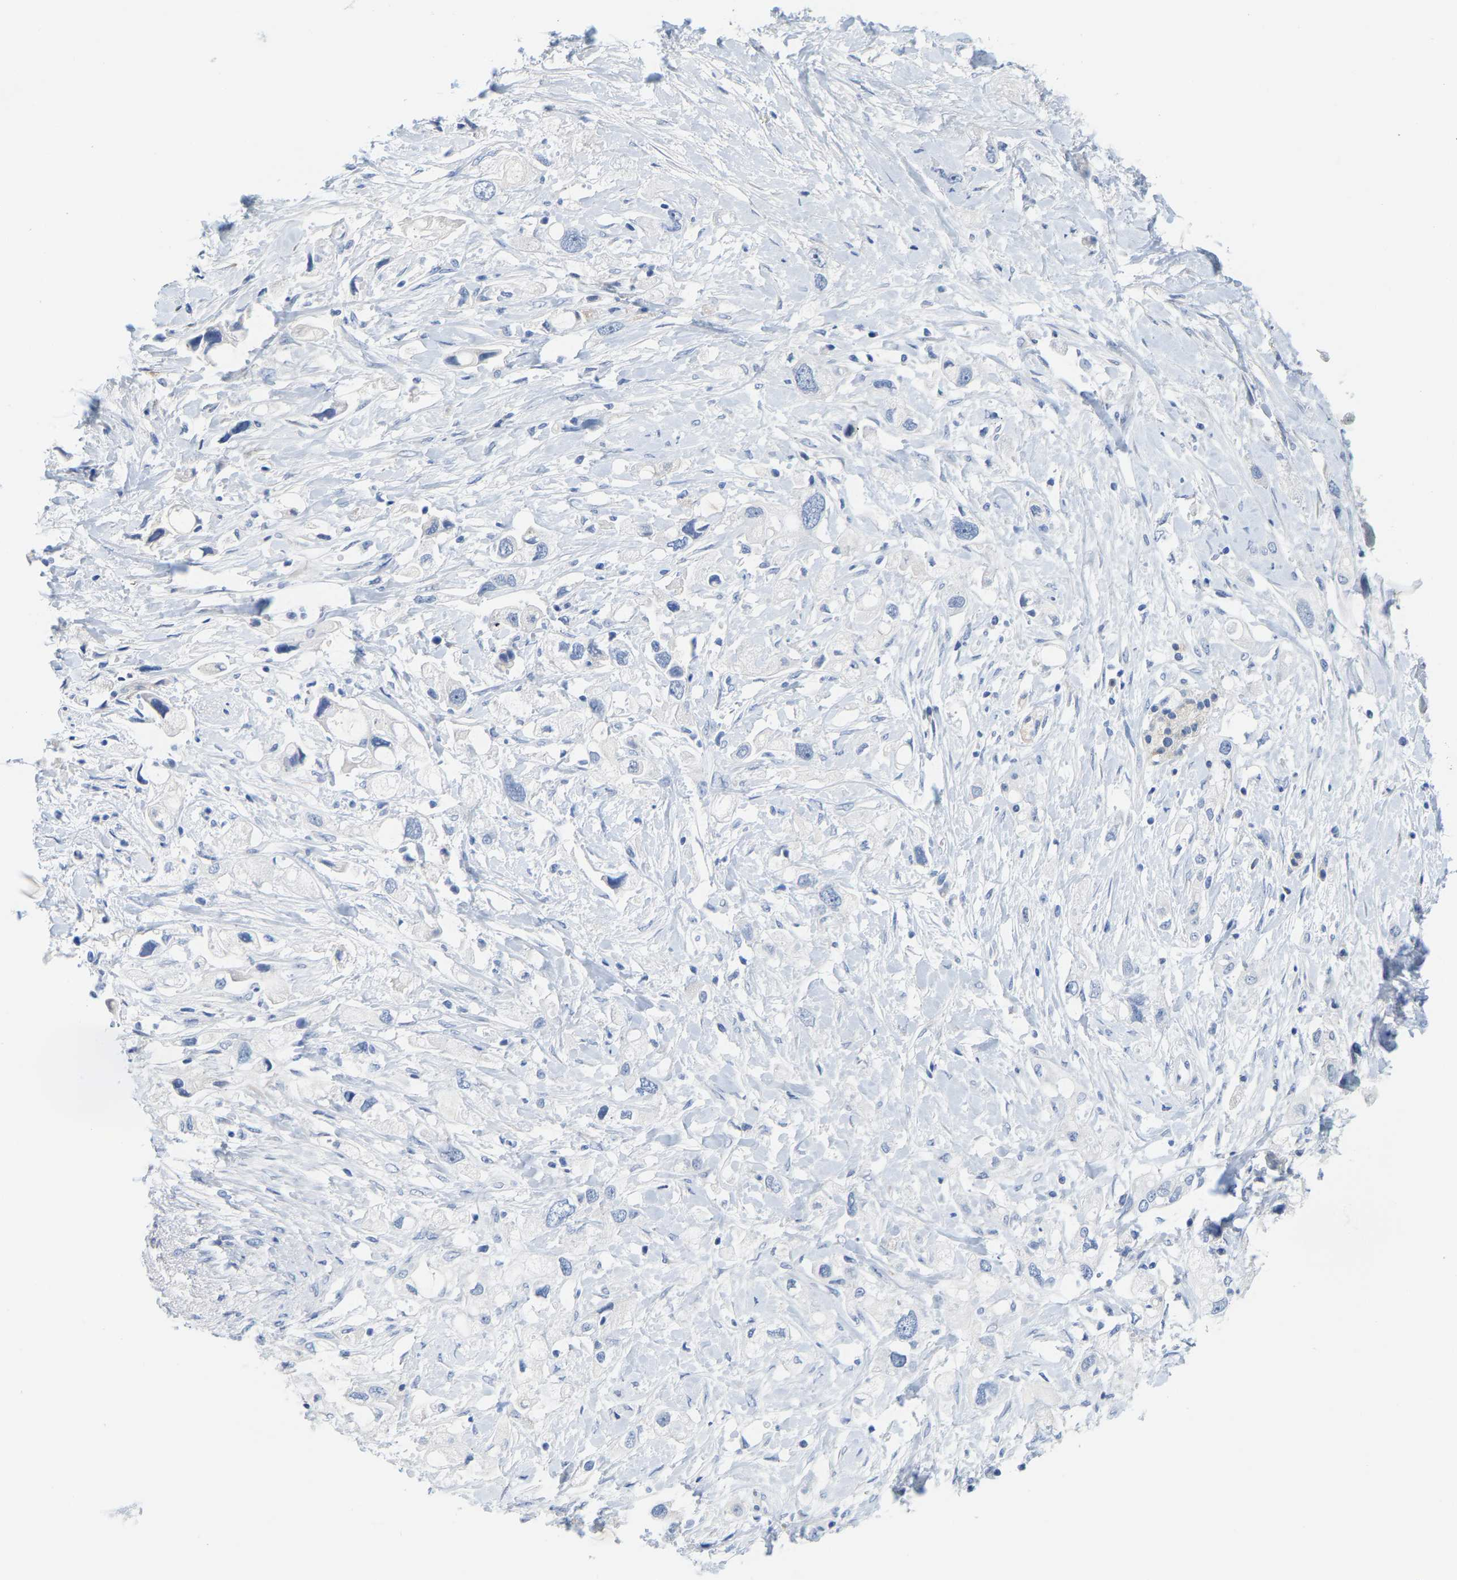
{"staining": {"intensity": "negative", "quantity": "none", "location": "none"}, "tissue": "pancreatic cancer", "cell_type": "Tumor cells", "image_type": "cancer", "snomed": [{"axis": "morphology", "description": "Adenocarcinoma, NOS"}, {"axis": "topography", "description": "Pancreas"}], "caption": "The immunohistochemistry (IHC) photomicrograph has no significant positivity in tumor cells of adenocarcinoma (pancreatic) tissue.", "gene": "KLHL1", "patient": {"sex": "female", "age": 56}}